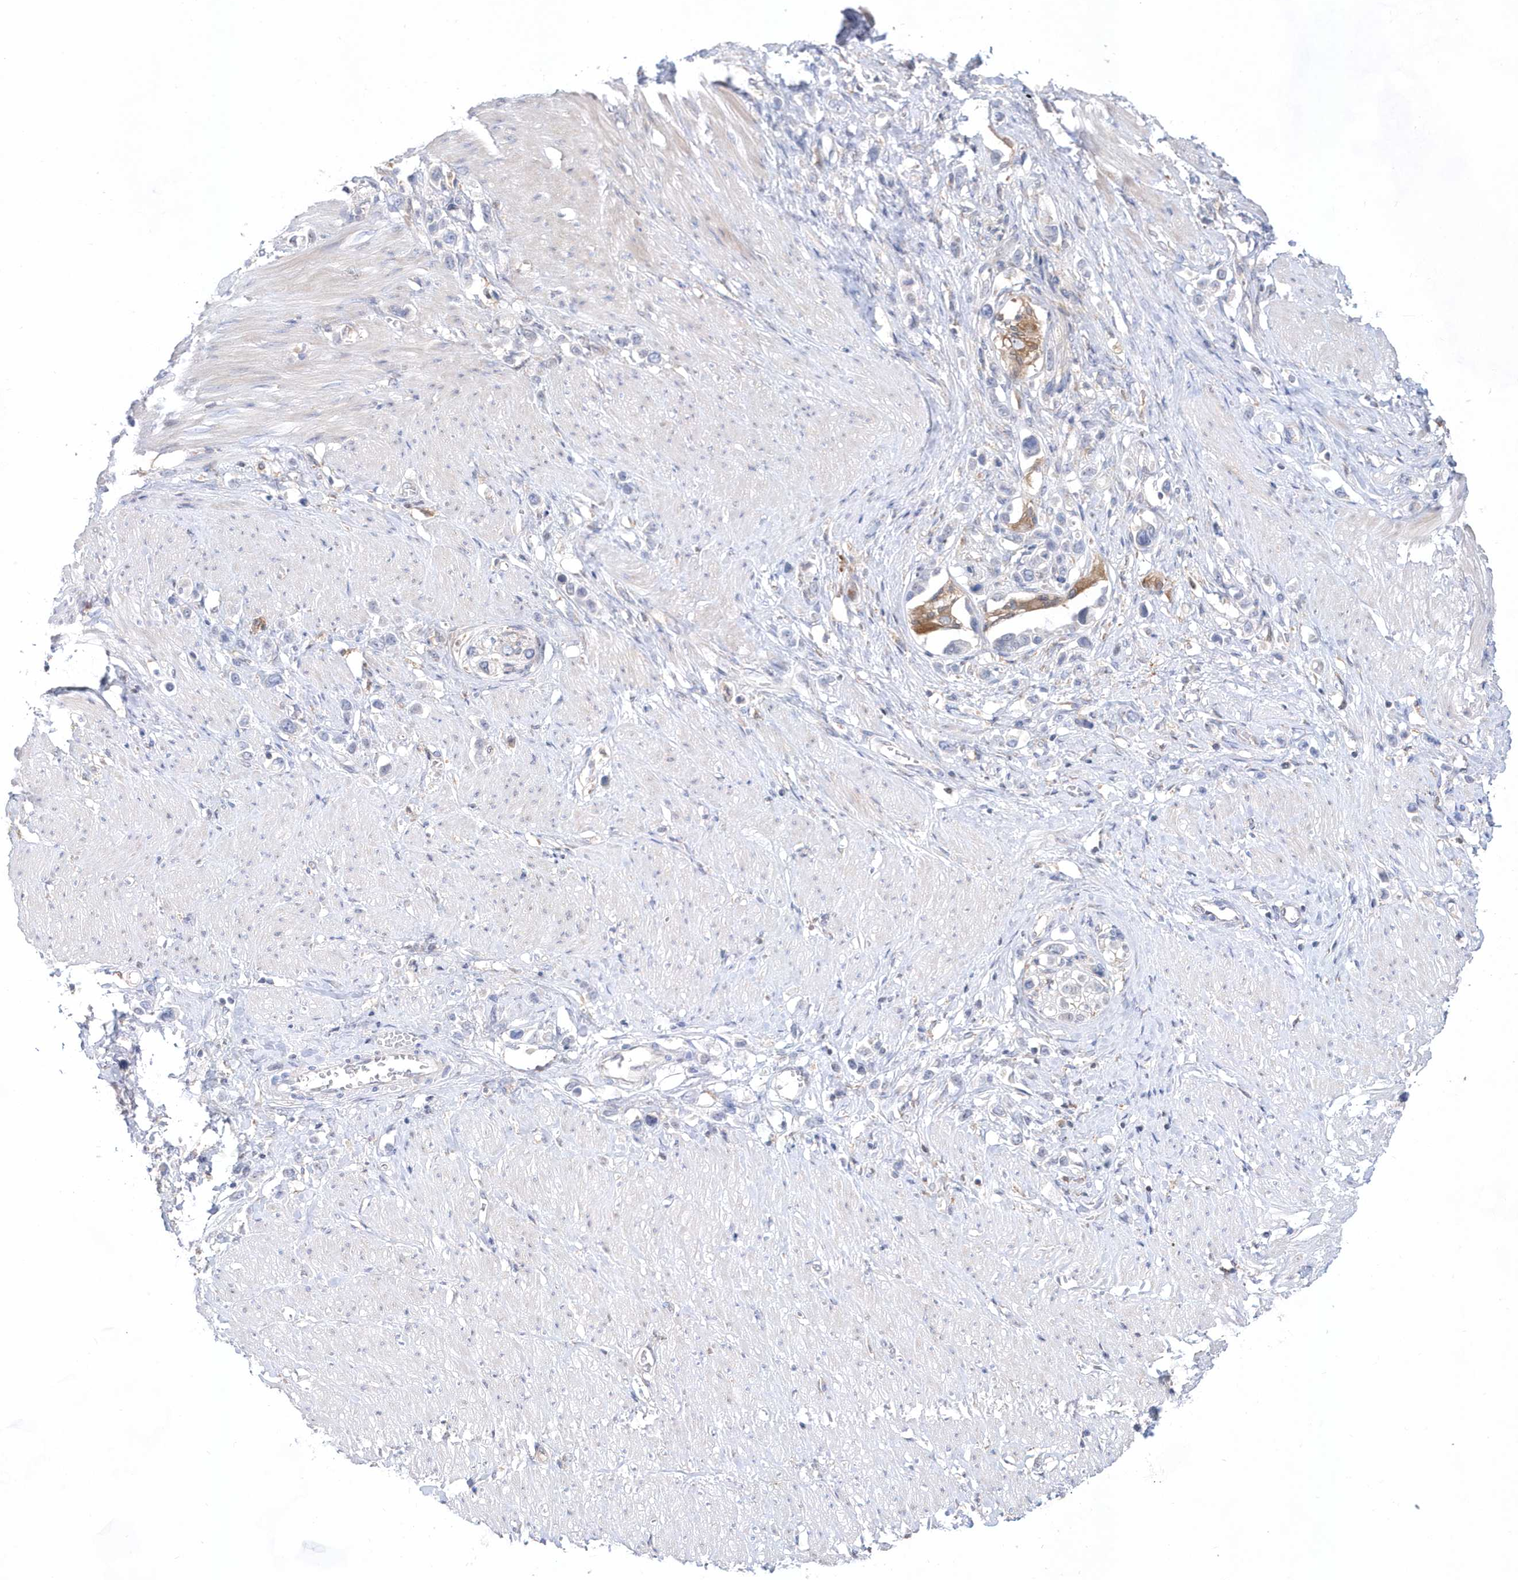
{"staining": {"intensity": "negative", "quantity": "none", "location": "none"}, "tissue": "stomach cancer", "cell_type": "Tumor cells", "image_type": "cancer", "snomed": [{"axis": "morphology", "description": "Normal tissue, NOS"}, {"axis": "morphology", "description": "Adenocarcinoma, NOS"}, {"axis": "topography", "description": "Stomach, upper"}, {"axis": "topography", "description": "Stomach"}], "caption": "Immunohistochemical staining of stomach cancer shows no significant expression in tumor cells.", "gene": "BDH2", "patient": {"sex": "female", "age": 65}}